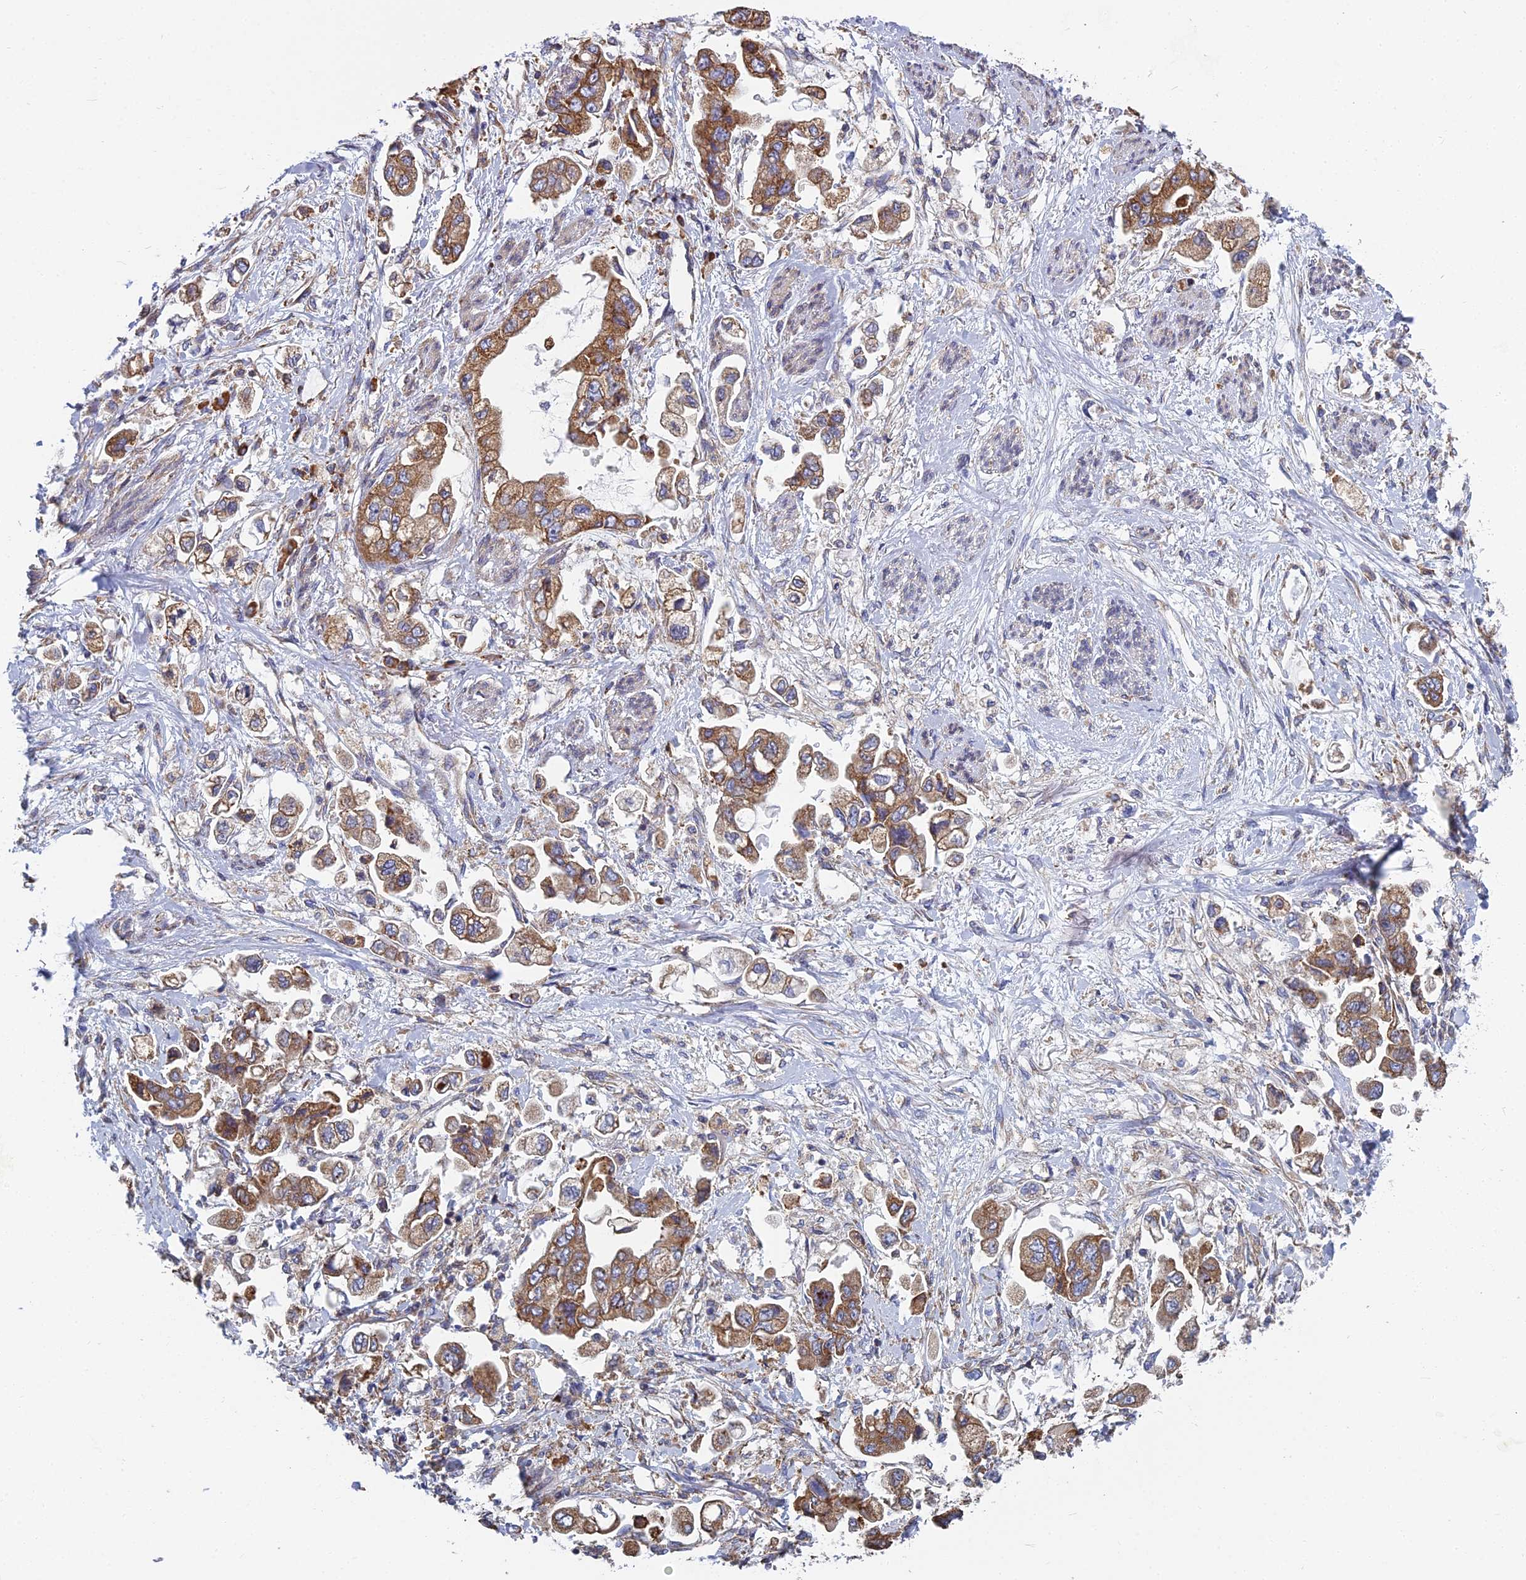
{"staining": {"intensity": "moderate", "quantity": ">75%", "location": "cytoplasmic/membranous"}, "tissue": "stomach cancer", "cell_type": "Tumor cells", "image_type": "cancer", "snomed": [{"axis": "morphology", "description": "Adenocarcinoma, NOS"}, {"axis": "topography", "description": "Stomach"}], "caption": "High-power microscopy captured an immunohistochemistry micrograph of stomach adenocarcinoma, revealing moderate cytoplasmic/membranous expression in approximately >75% of tumor cells.", "gene": "KIAA1143", "patient": {"sex": "male", "age": 62}}